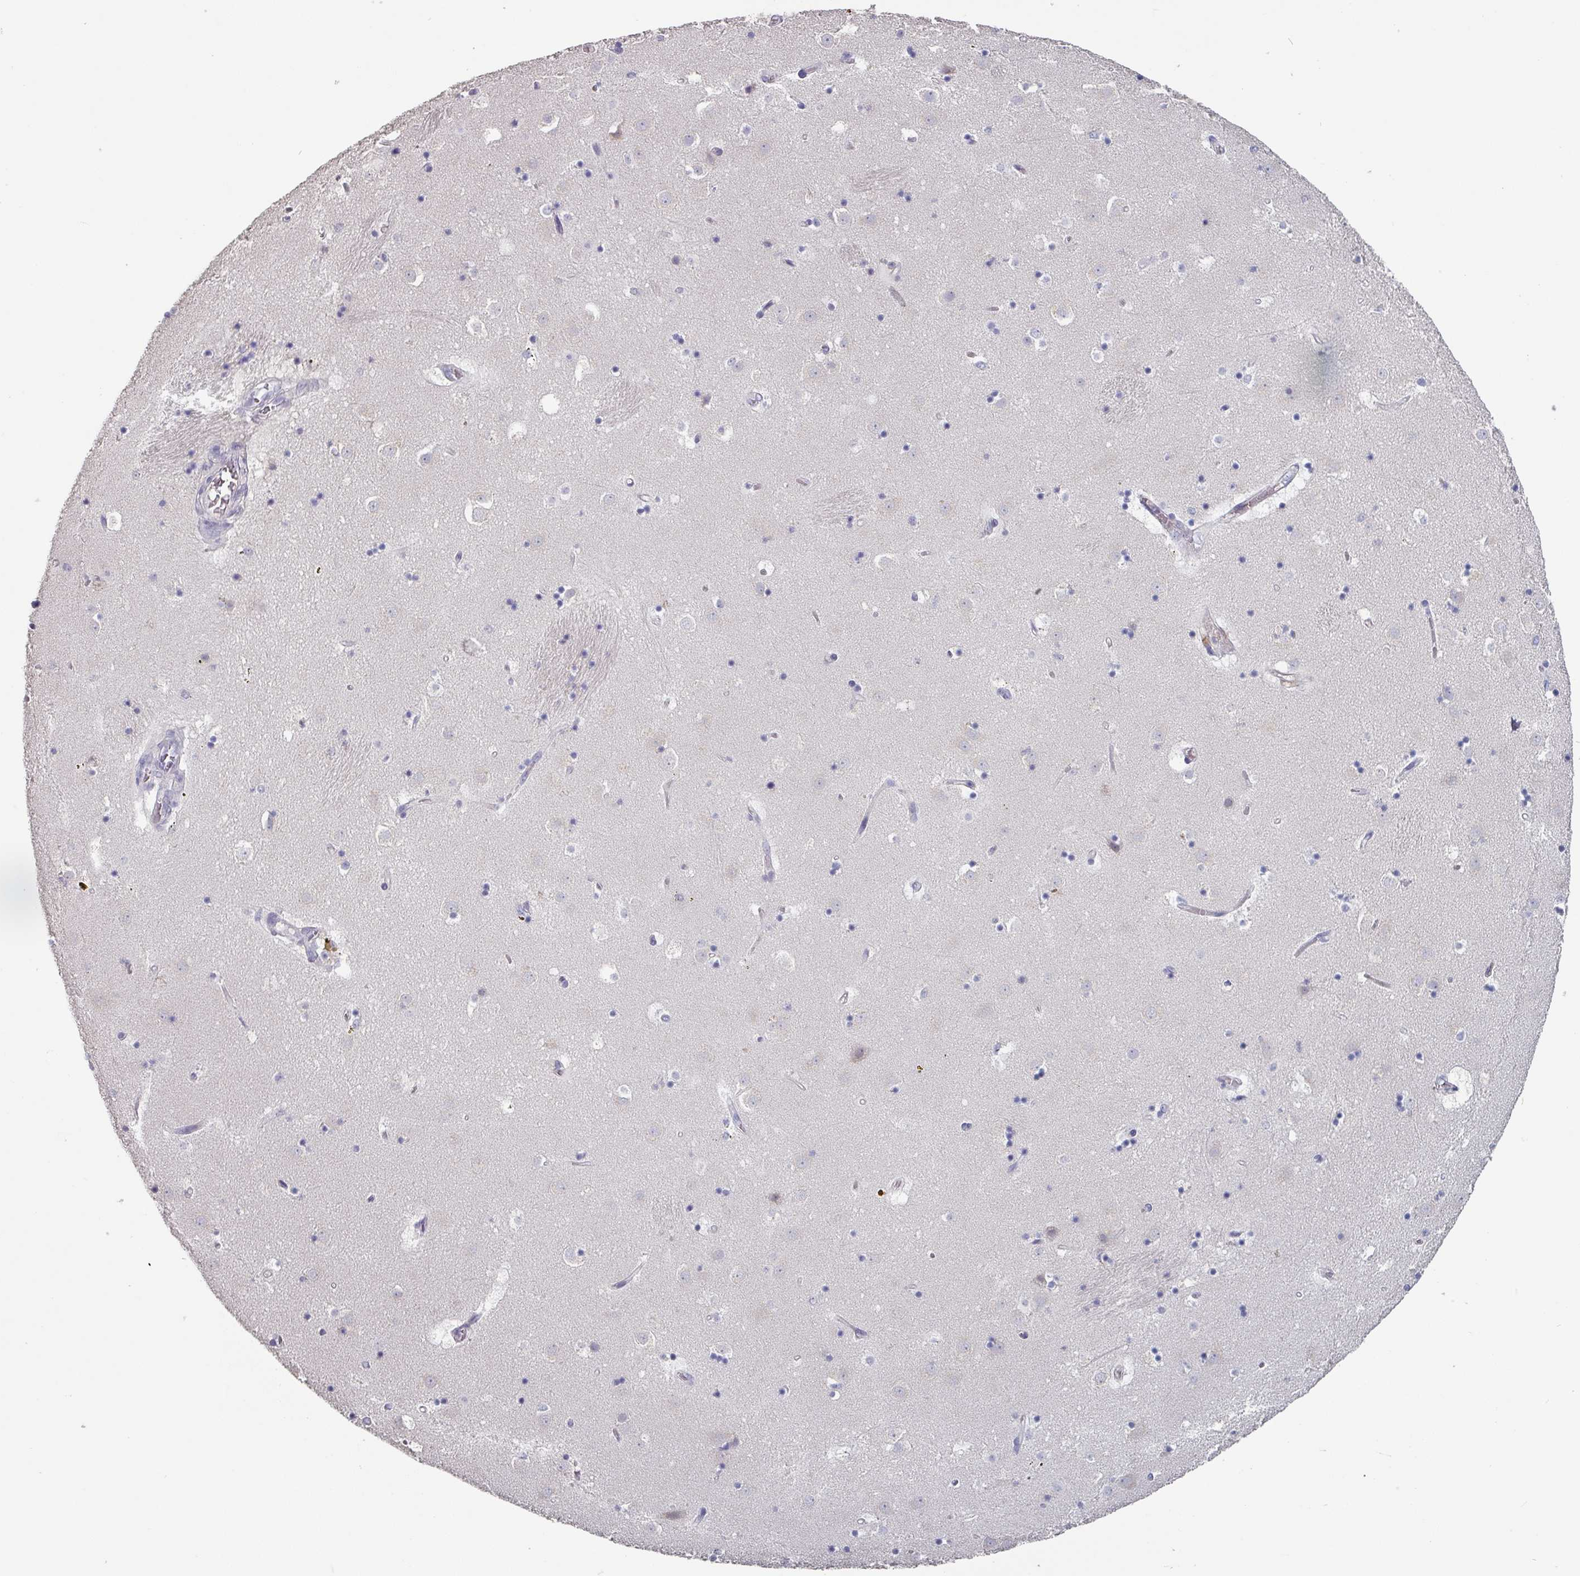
{"staining": {"intensity": "negative", "quantity": "none", "location": "none"}, "tissue": "caudate", "cell_type": "Glial cells", "image_type": "normal", "snomed": [{"axis": "morphology", "description": "Normal tissue, NOS"}, {"axis": "topography", "description": "Lateral ventricle wall"}], "caption": "Caudate stained for a protein using immunohistochemistry reveals no staining glial cells.", "gene": "PRAMEF7", "patient": {"sex": "male", "age": 58}}